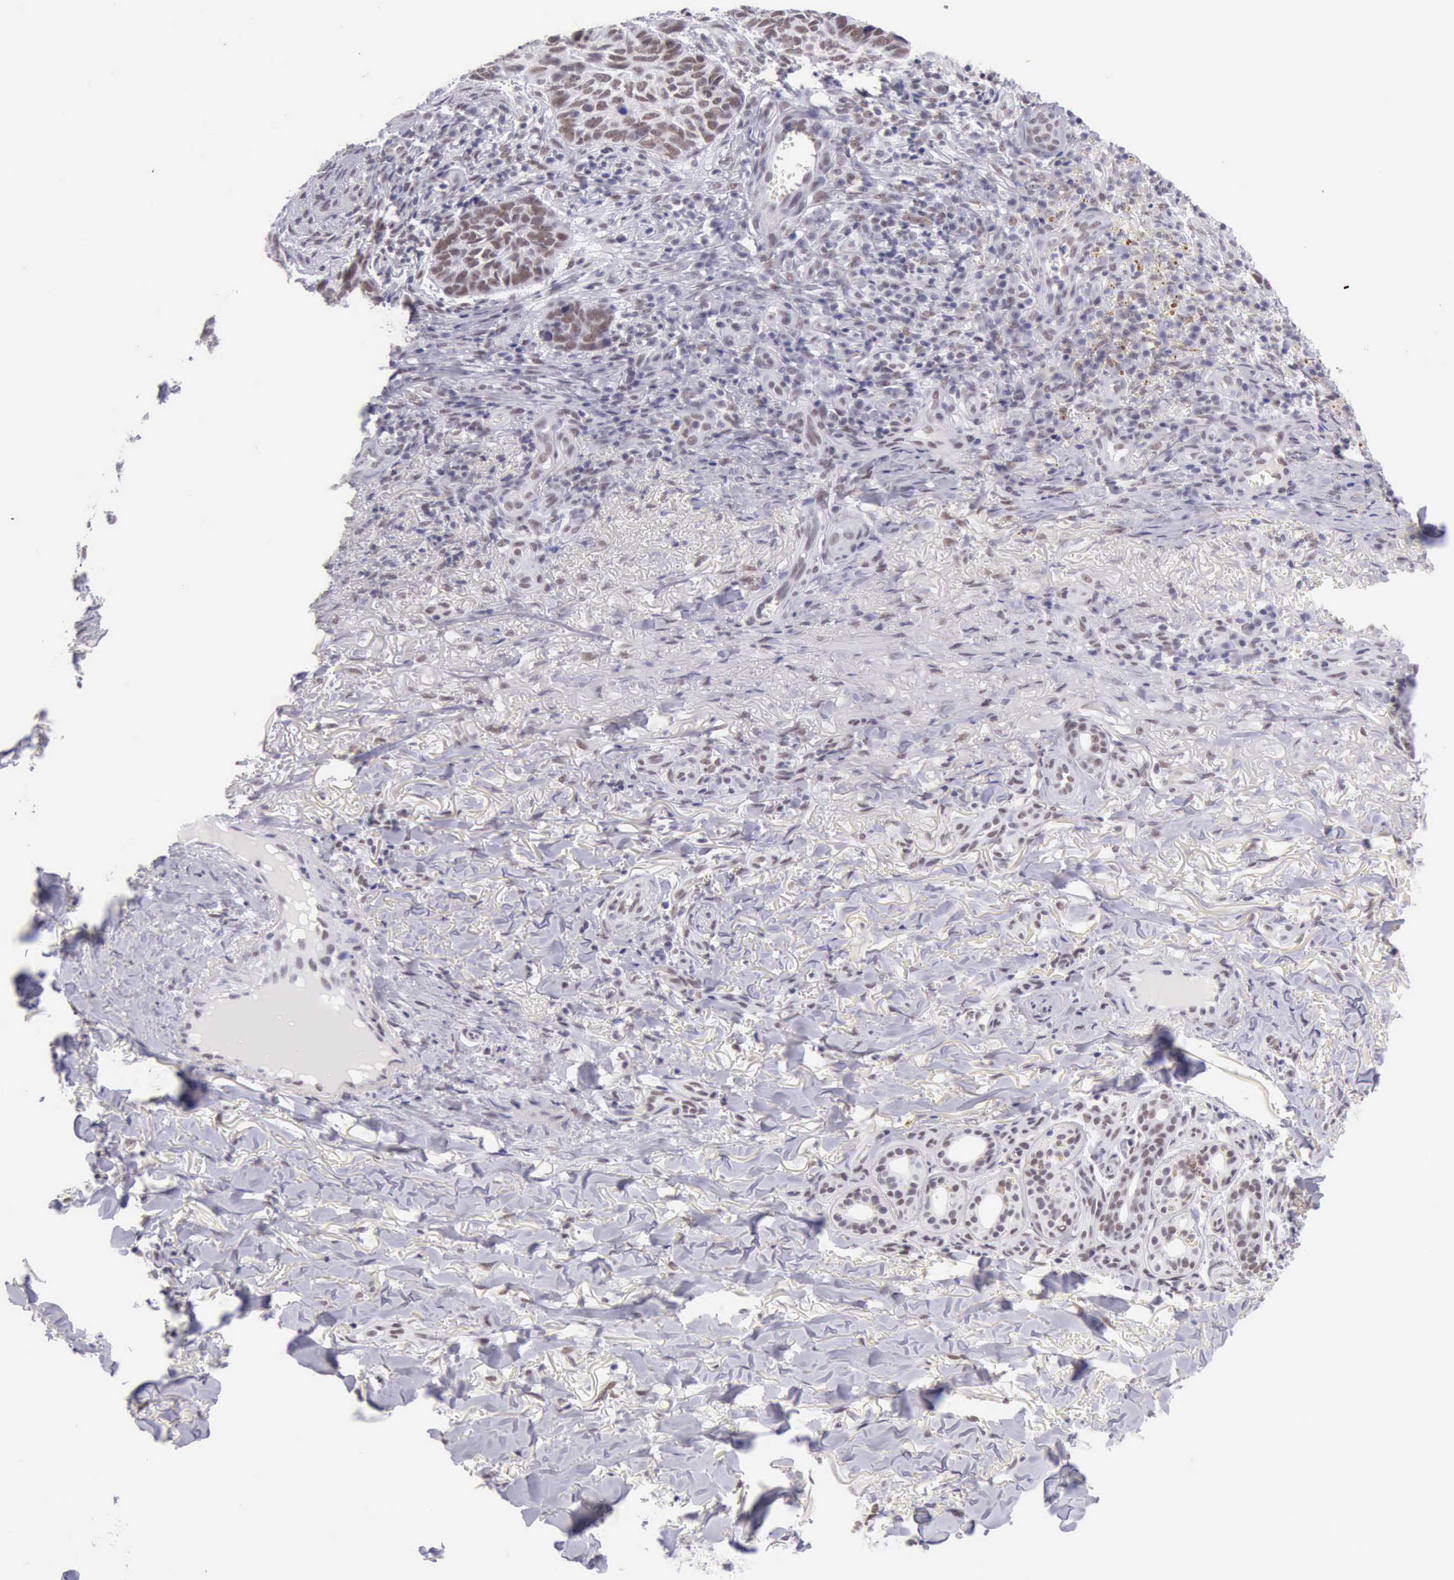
{"staining": {"intensity": "weak", "quantity": "25%-75%", "location": "nuclear"}, "tissue": "skin cancer", "cell_type": "Tumor cells", "image_type": "cancer", "snomed": [{"axis": "morphology", "description": "Basal cell carcinoma"}, {"axis": "topography", "description": "Skin"}], "caption": "Human skin basal cell carcinoma stained with a protein marker demonstrates weak staining in tumor cells.", "gene": "EP300", "patient": {"sex": "male", "age": 81}}